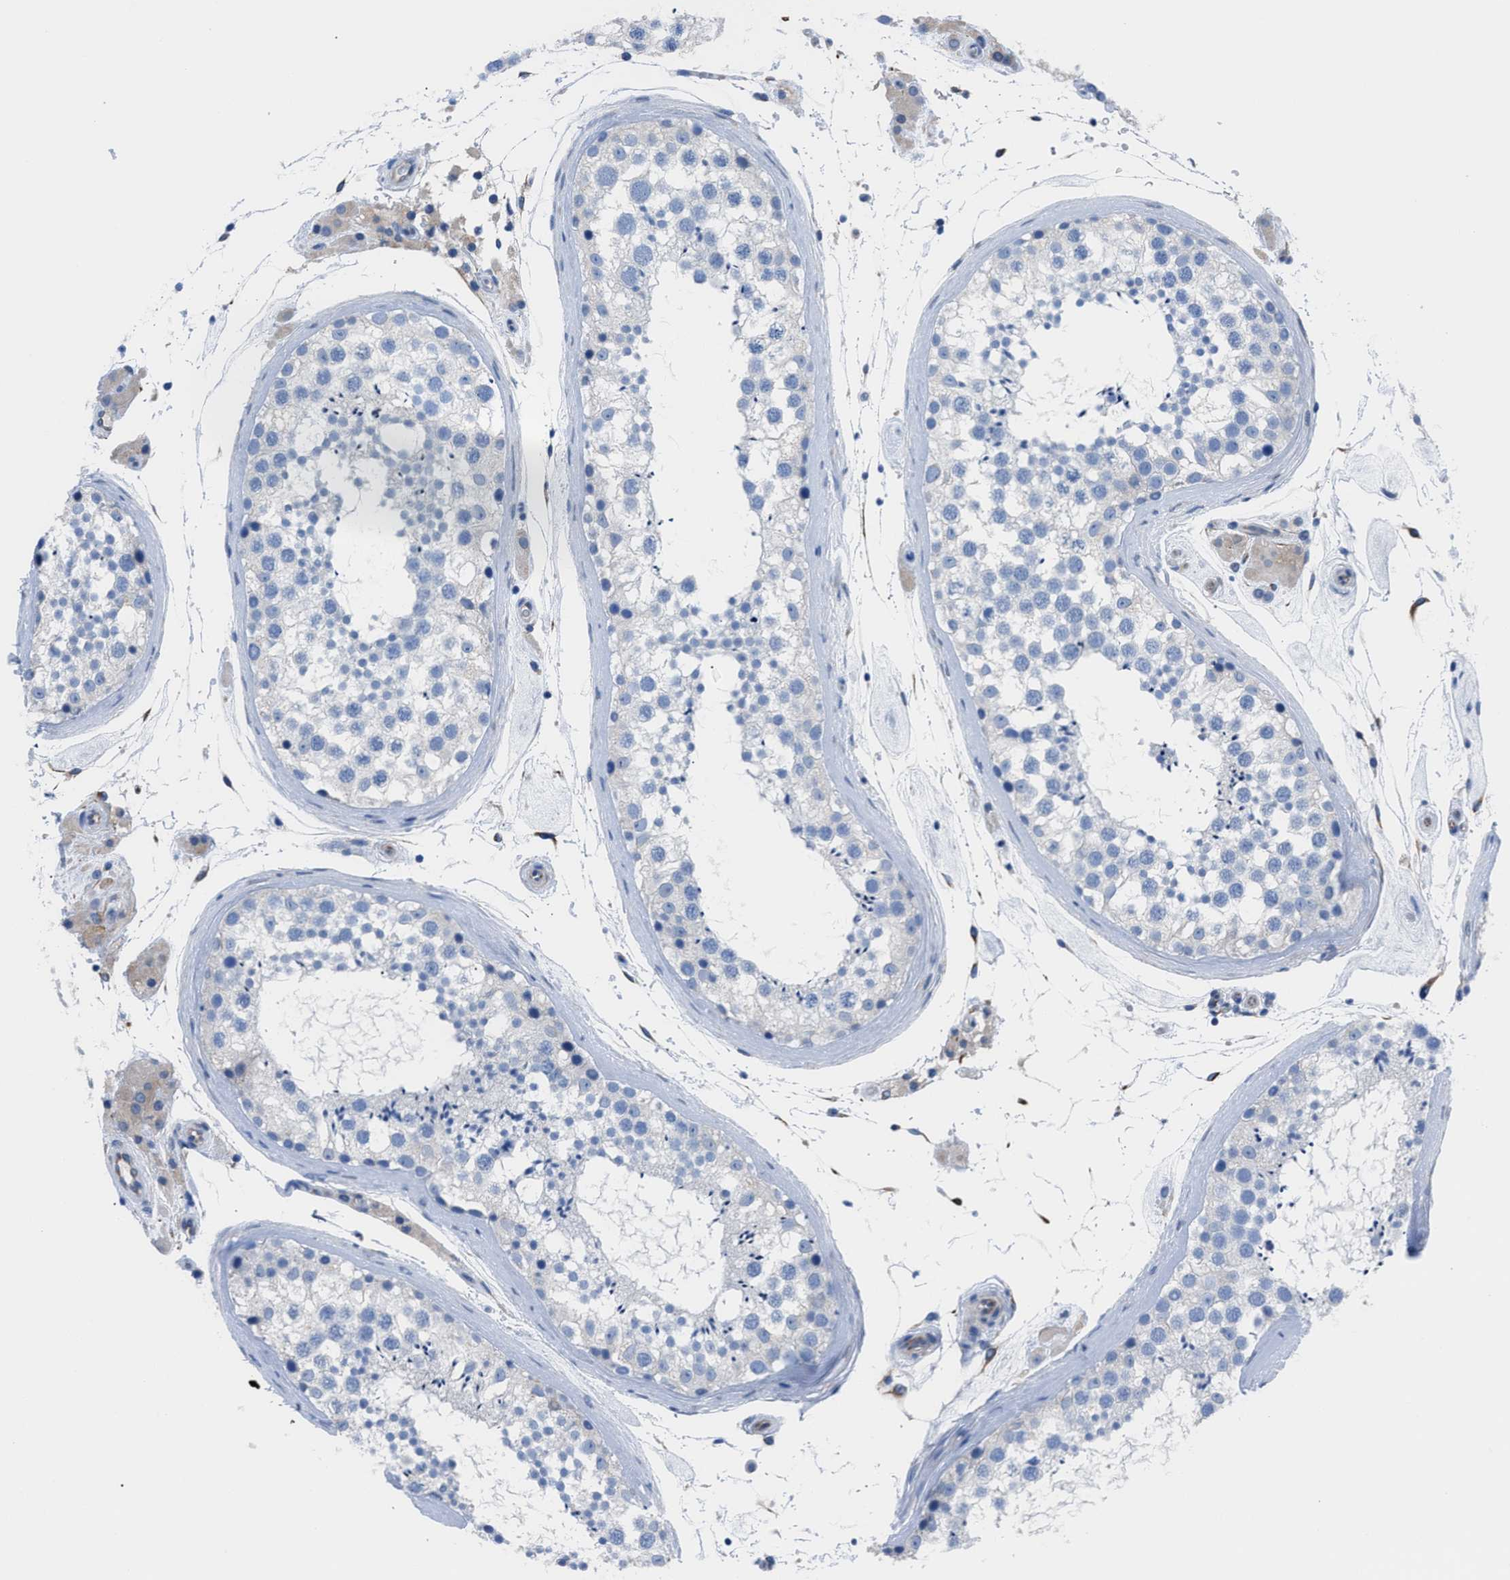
{"staining": {"intensity": "negative", "quantity": "none", "location": "none"}, "tissue": "testis", "cell_type": "Cells in seminiferous ducts", "image_type": "normal", "snomed": [{"axis": "morphology", "description": "Normal tissue, NOS"}, {"axis": "topography", "description": "Testis"}], "caption": "High magnification brightfield microscopy of normal testis stained with DAB (brown) and counterstained with hematoxylin (blue): cells in seminiferous ducts show no significant positivity. (IHC, brightfield microscopy, high magnification).", "gene": "ITPR1", "patient": {"sex": "male", "age": 46}}